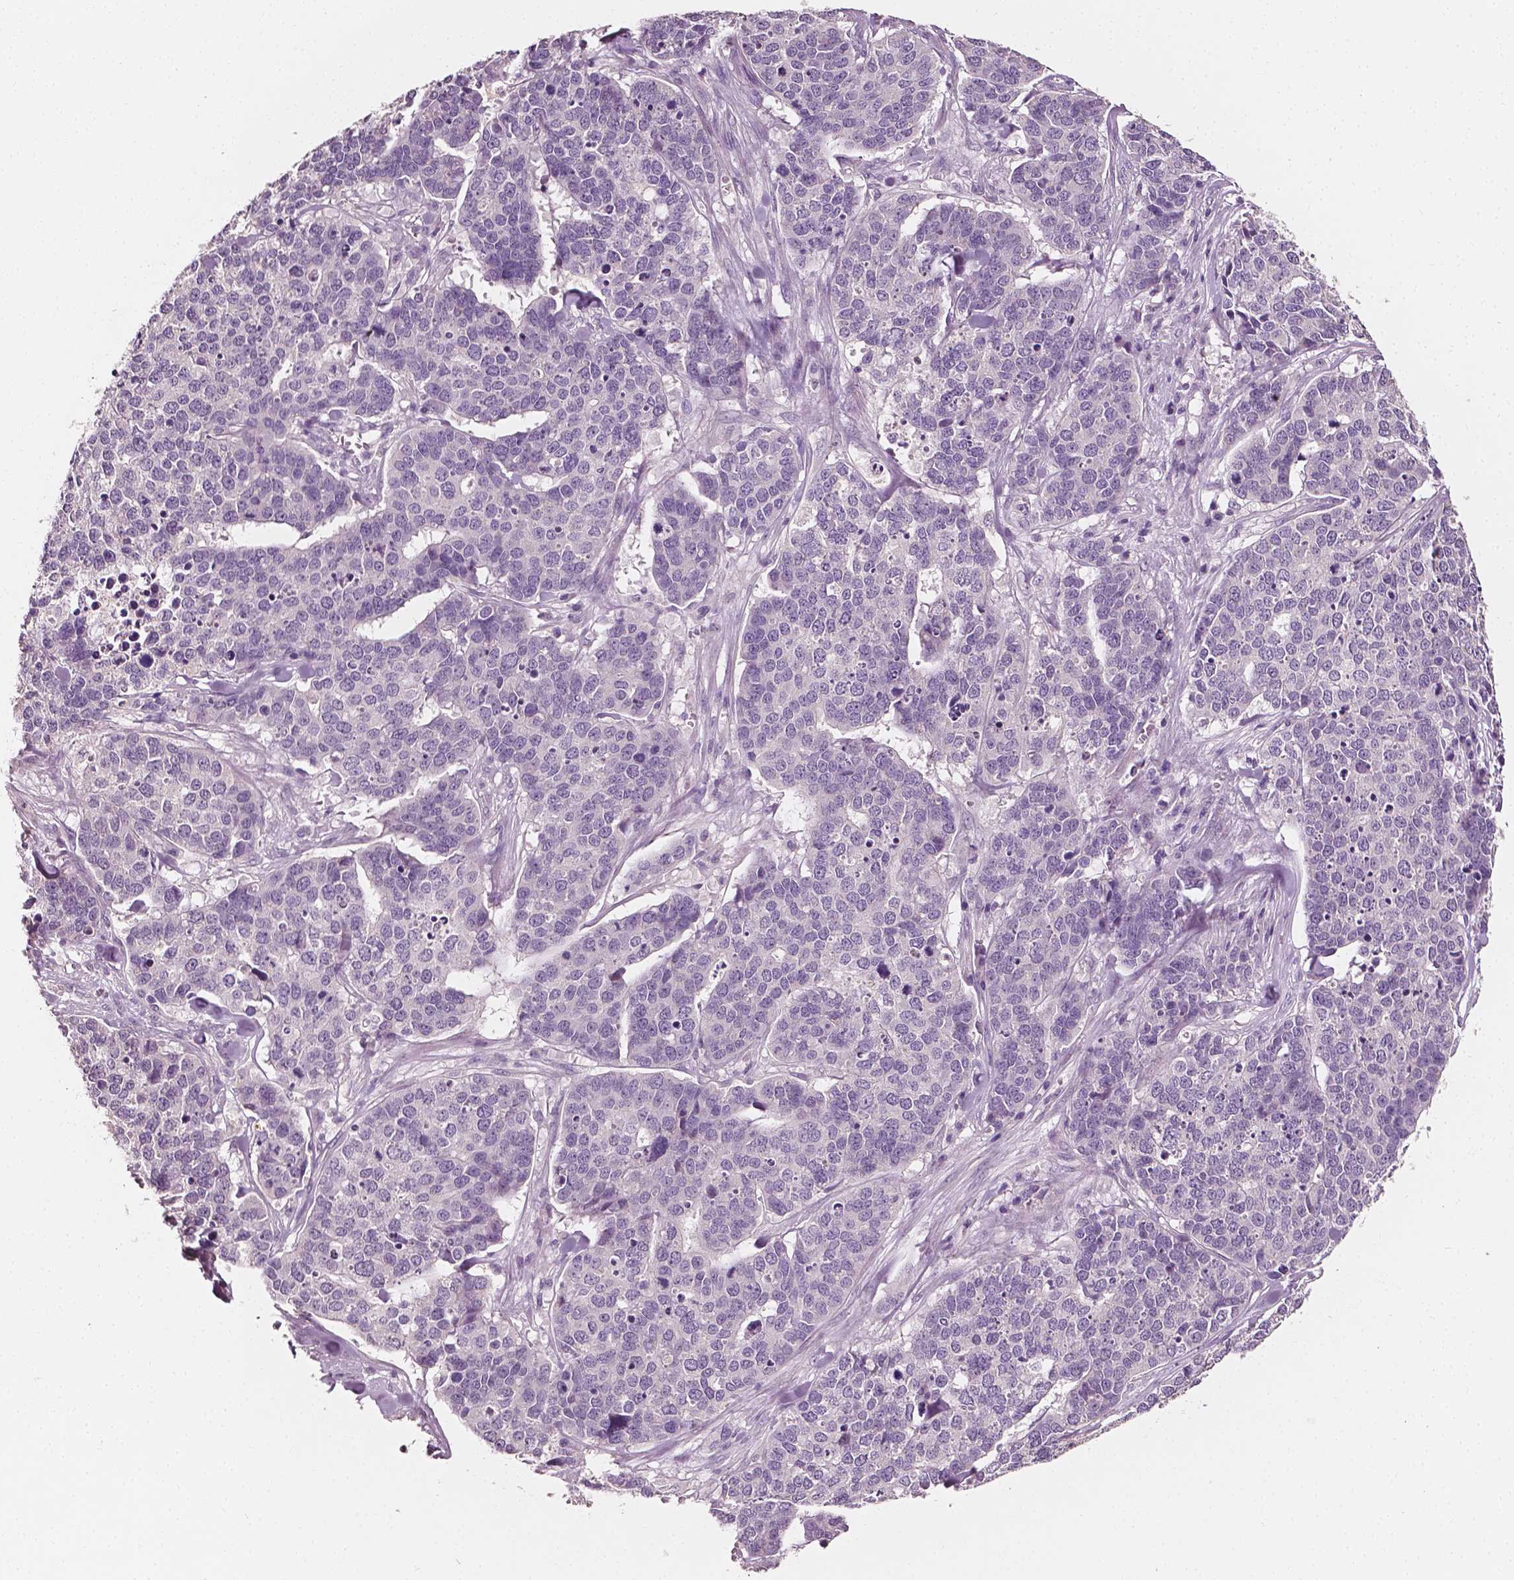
{"staining": {"intensity": "negative", "quantity": "none", "location": "none"}, "tissue": "ovarian cancer", "cell_type": "Tumor cells", "image_type": "cancer", "snomed": [{"axis": "morphology", "description": "Carcinoma, endometroid"}, {"axis": "topography", "description": "Ovary"}], "caption": "Tumor cells are negative for brown protein staining in ovarian endometroid carcinoma.", "gene": "PLA2R1", "patient": {"sex": "female", "age": 65}}